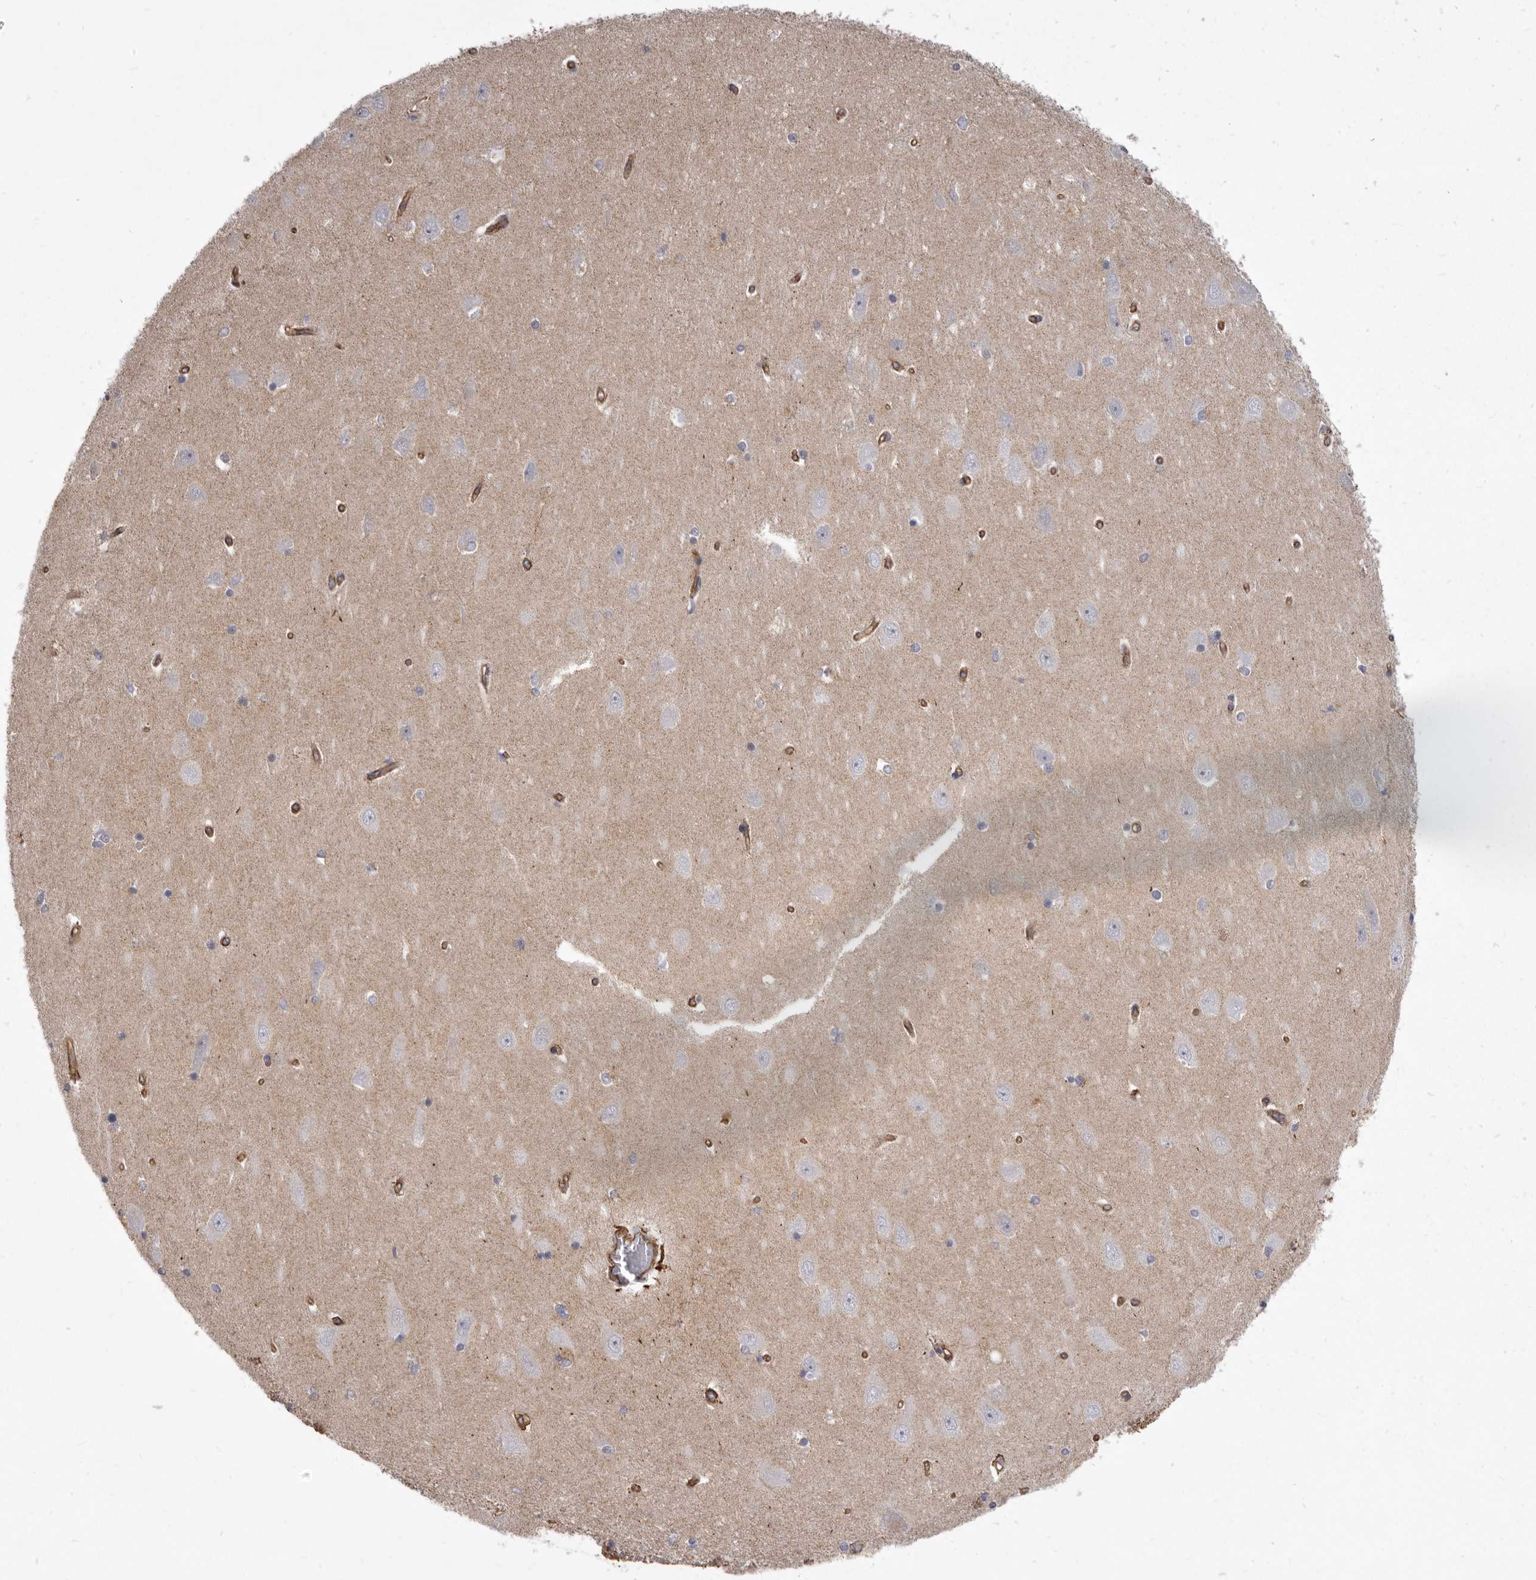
{"staining": {"intensity": "negative", "quantity": "none", "location": "none"}, "tissue": "hippocampus", "cell_type": "Glial cells", "image_type": "normal", "snomed": [{"axis": "morphology", "description": "Normal tissue, NOS"}, {"axis": "topography", "description": "Hippocampus"}], "caption": "The image reveals no staining of glial cells in benign hippocampus.", "gene": "P2RX6", "patient": {"sex": "male", "age": 45}}